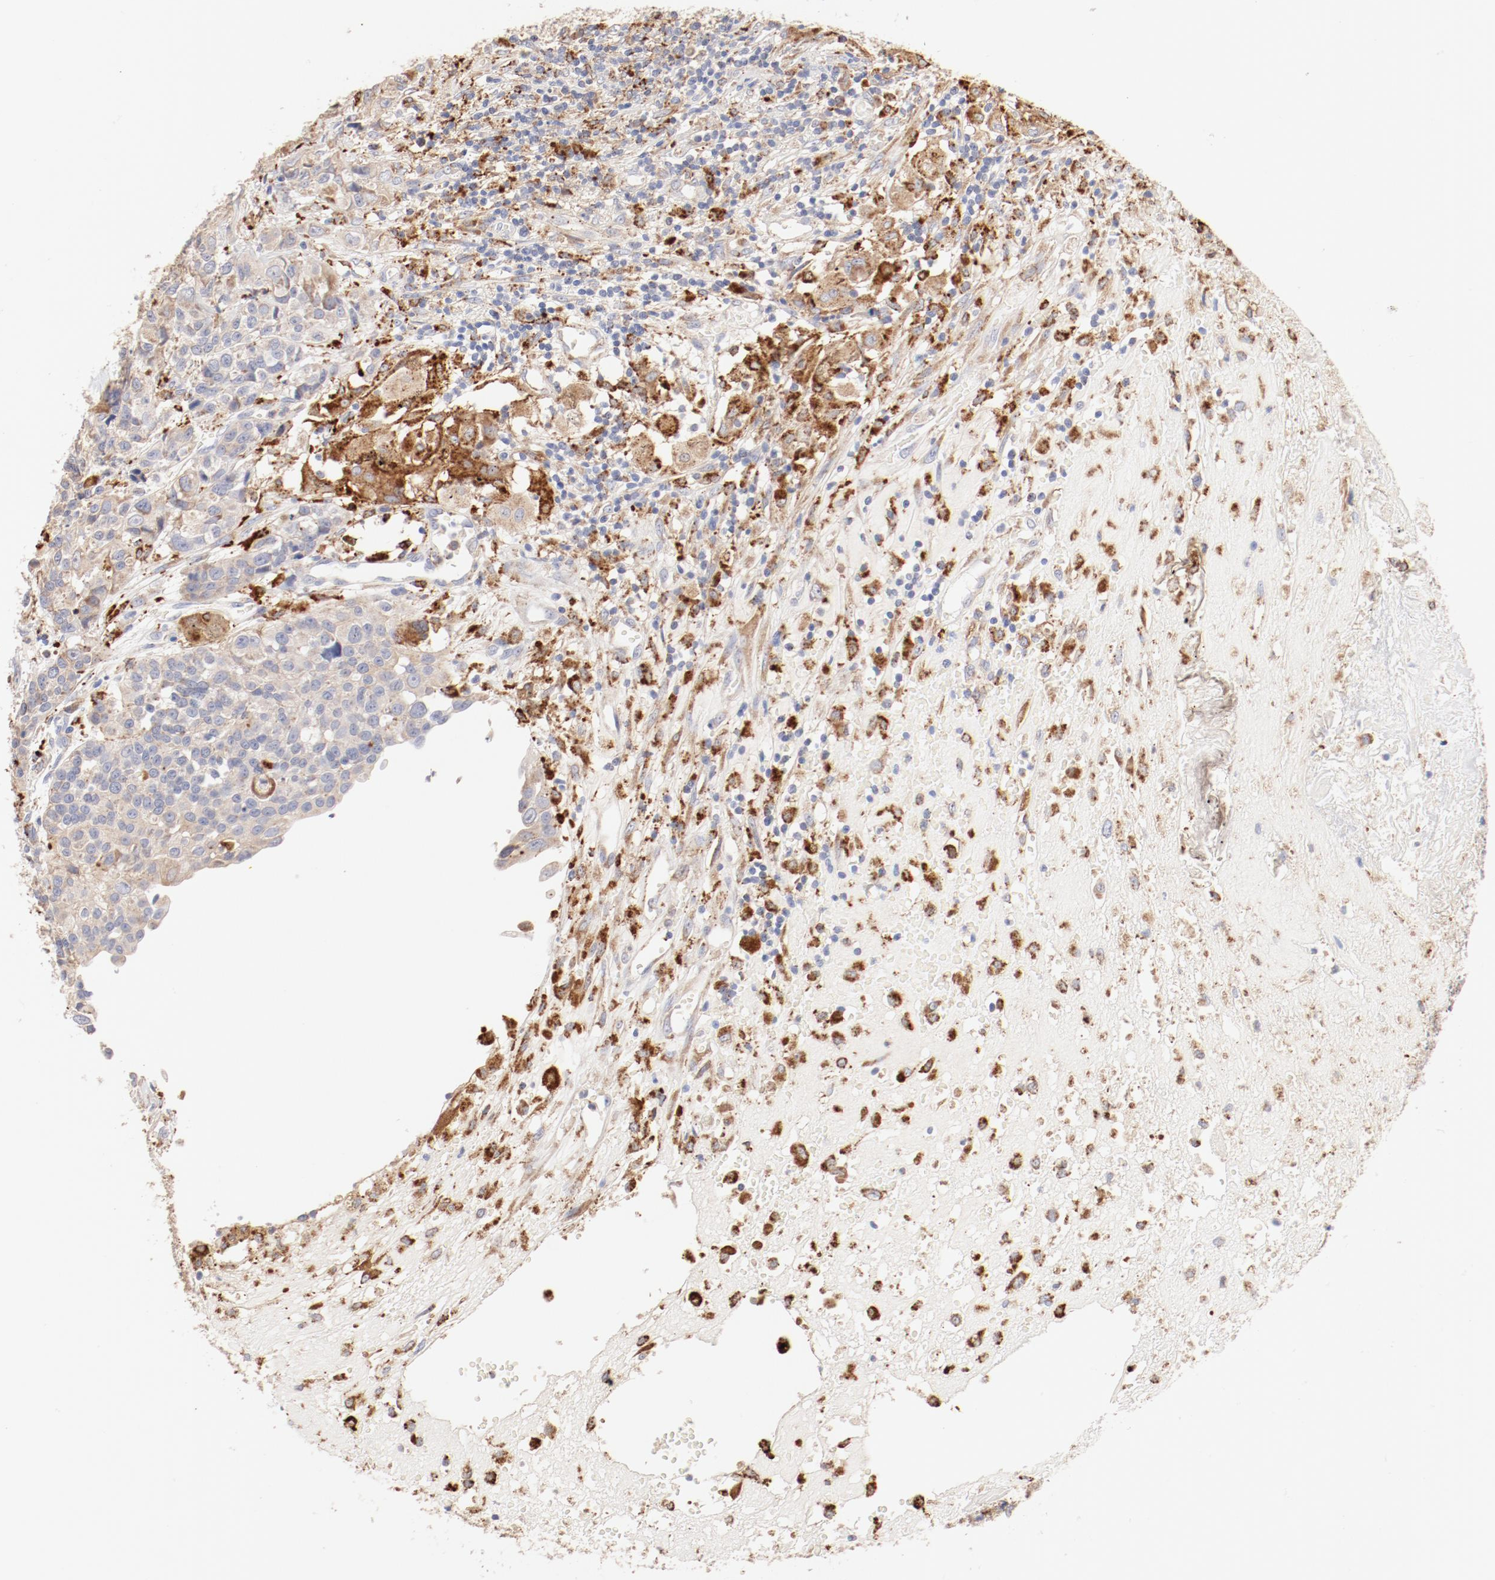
{"staining": {"intensity": "weak", "quantity": ">75%", "location": "cytoplasmic/membranous"}, "tissue": "urothelial cancer", "cell_type": "Tumor cells", "image_type": "cancer", "snomed": [{"axis": "morphology", "description": "Urothelial carcinoma, High grade"}, {"axis": "topography", "description": "Urinary bladder"}], "caption": "This is a histology image of IHC staining of urothelial carcinoma (high-grade), which shows weak positivity in the cytoplasmic/membranous of tumor cells.", "gene": "CTSH", "patient": {"sex": "female", "age": 81}}